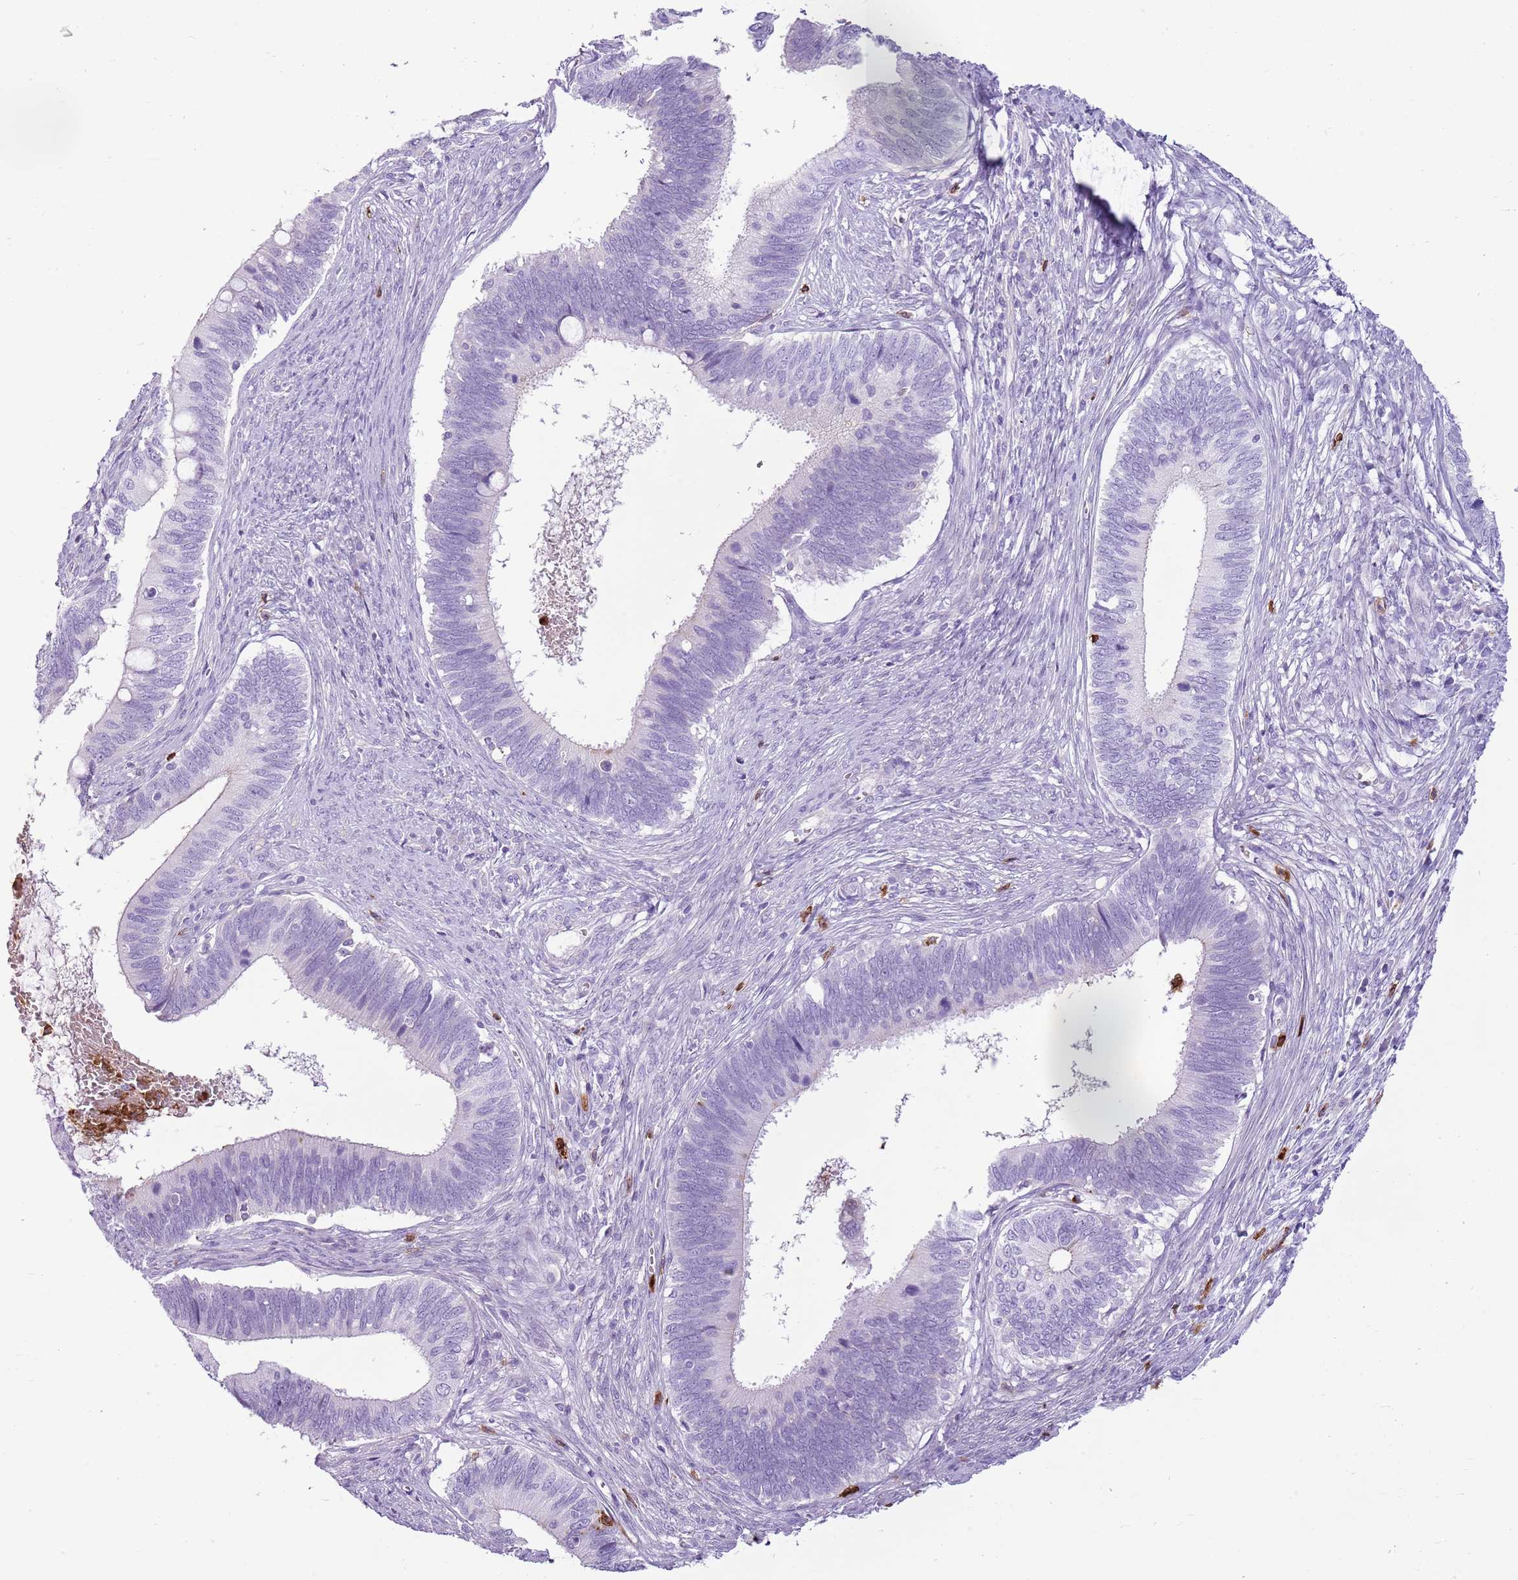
{"staining": {"intensity": "negative", "quantity": "none", "location": "none"}, "tissue": "cervical cancer", "cell_type": "Tumor cells", "image_type": "cancer", "snomed": [{"axis": "morphology", "description": "Adenocarcinoma, NOS"}, {"axis": "topography", "description": "Cervix"}], "caption": "Human adenocarcinoma (cervical) stained for a protein using immunohistochemistry displays no expression in tumor cells.", "gene": "CD177", "patient": {"sex": "female", "age": 42}}